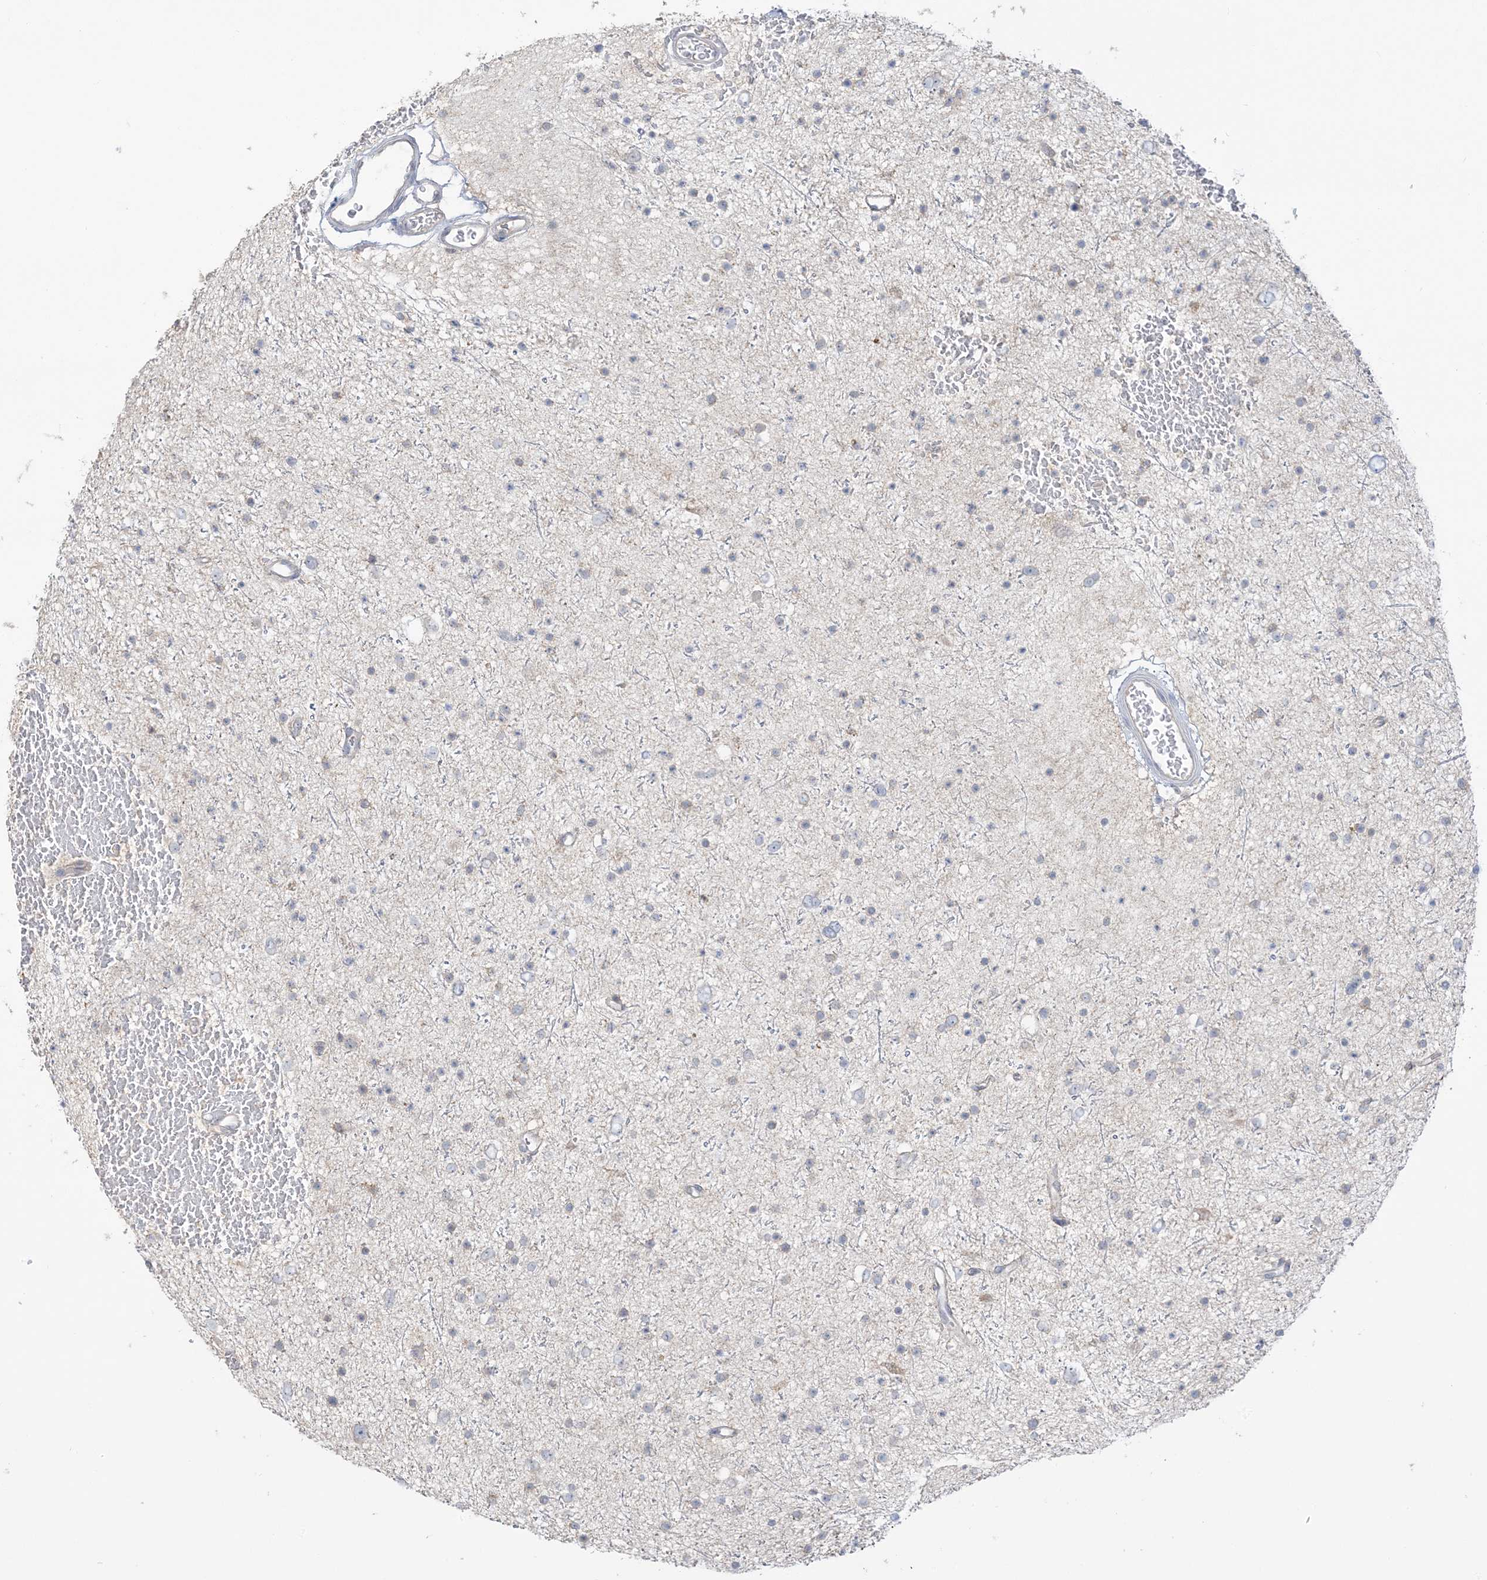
{"staining": {"intensity": "negative", "quantity": "none", "location": "none"}, "tissue": "glioma", "cell_type": "Tumor cells", "image_type": "cancer", "snomed": [{"axis": "morphology", "description": "Glioma, malignant, Low grade"}, {"axis": "topography", "description": "Brain"}], "caption": "This image is of glioma stained with IHC to label a protein in brown with the nuclei are counter-stained blue. There is no positivity in tumor cells. The staining was performed using DAB to visualize the protein expression in brown, while the nuclei were stained in blue with hematoxylin (Magnification: 20x).", "gene": "EEFSEC", "patient": {"sex": "female", "age": 37}}